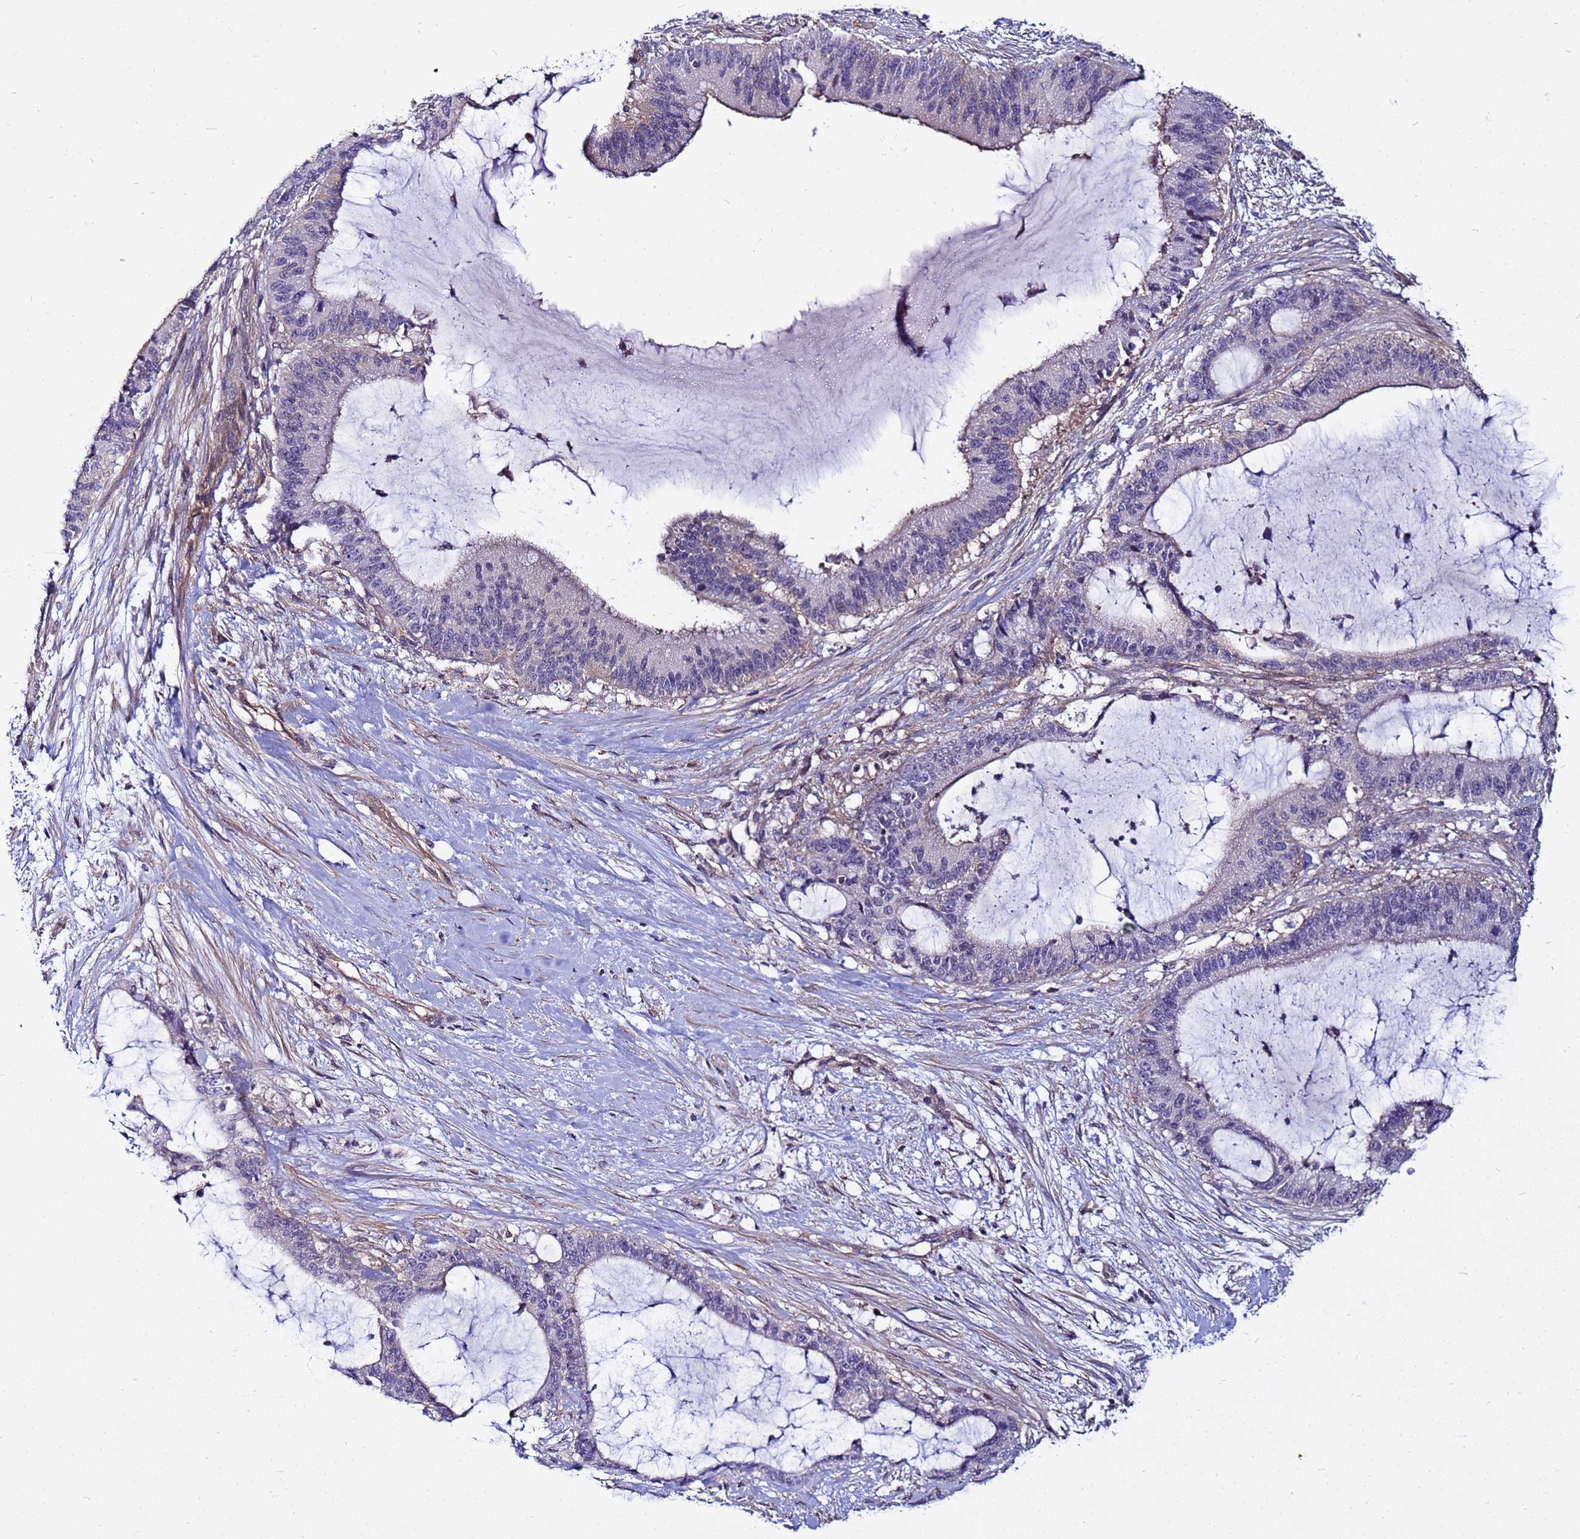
{"staining": {"intensity": "moderate", "quantity": "<25%", "location": "cytoplasmic/membranous"}, "tissue": "liver cancer", "cell_type": "Tumor cells", "image_type": "cancer", "snomed": [{"axis": "morphology", "description": "Normal tissue, NOS"}, {"axis": "morphology", "description": "Cholangiocarcinoma"}, {"axis": "topography", "description": "Liver"}, {"axis": "topography", "description": "Peripheral nerve tissue"}], "caption": "A brown stain labels moderate cytoplasmic/membranous positivity of a protein in human liver cancer tumor cells.", "gene": "STK38", "patient": {"sex": "female", "age": 73}}